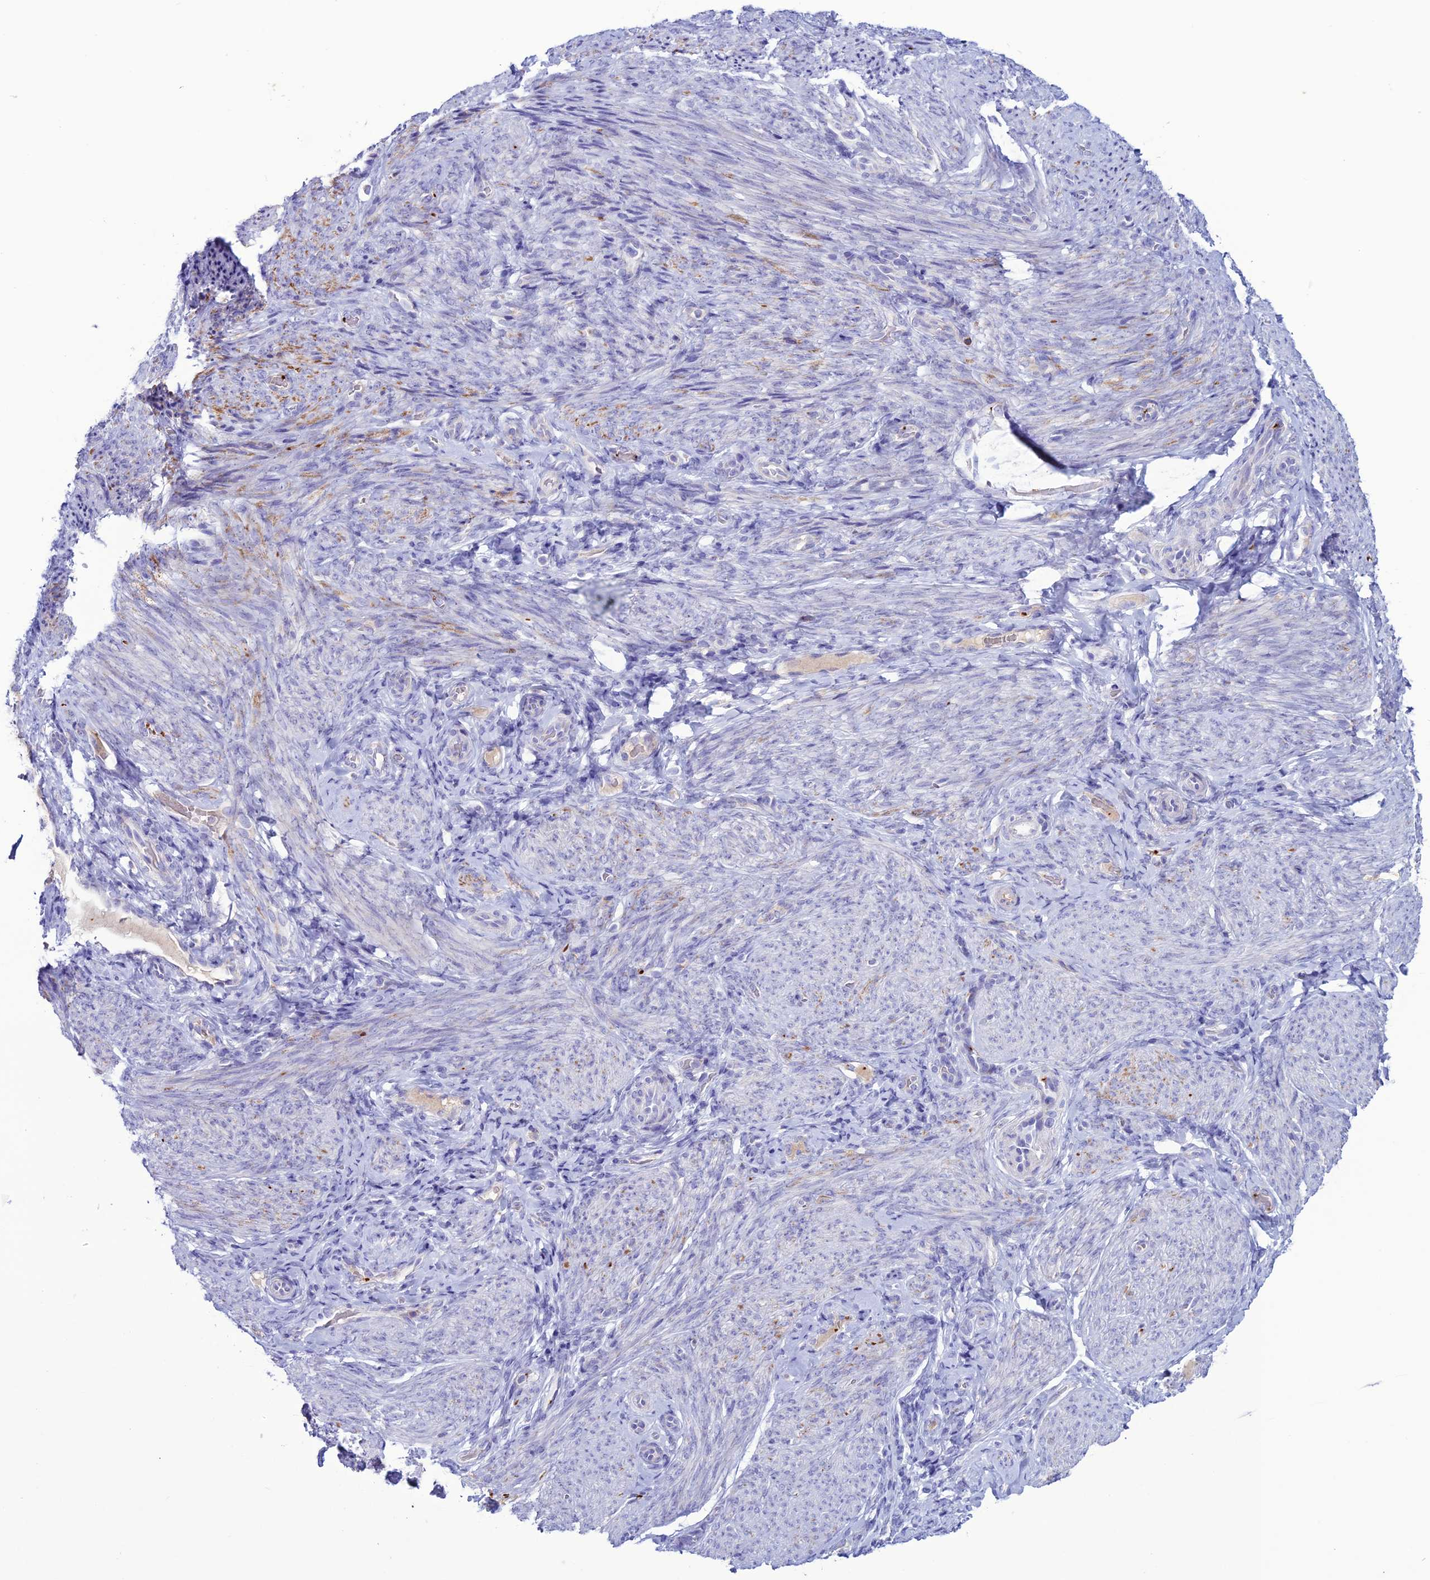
{"staining": {"intensity": "negative", "quantity": "none", "location": "none"}, "tissue": "endometrium", "cell_type": "Cells in endometrial stroma", "image_type": "normal", "snomed": [{"axis": "morphology", "description": "Normal tissue, NOS"}, {"axis": "topography", "description": "Endometrium"}], "caption": "Photomicrograph shows no significant protein expression in cells in endometrial stroma of benign endometrium.", "gene": "C21orf140", "patient": {"sex": "female", "age": 65}}